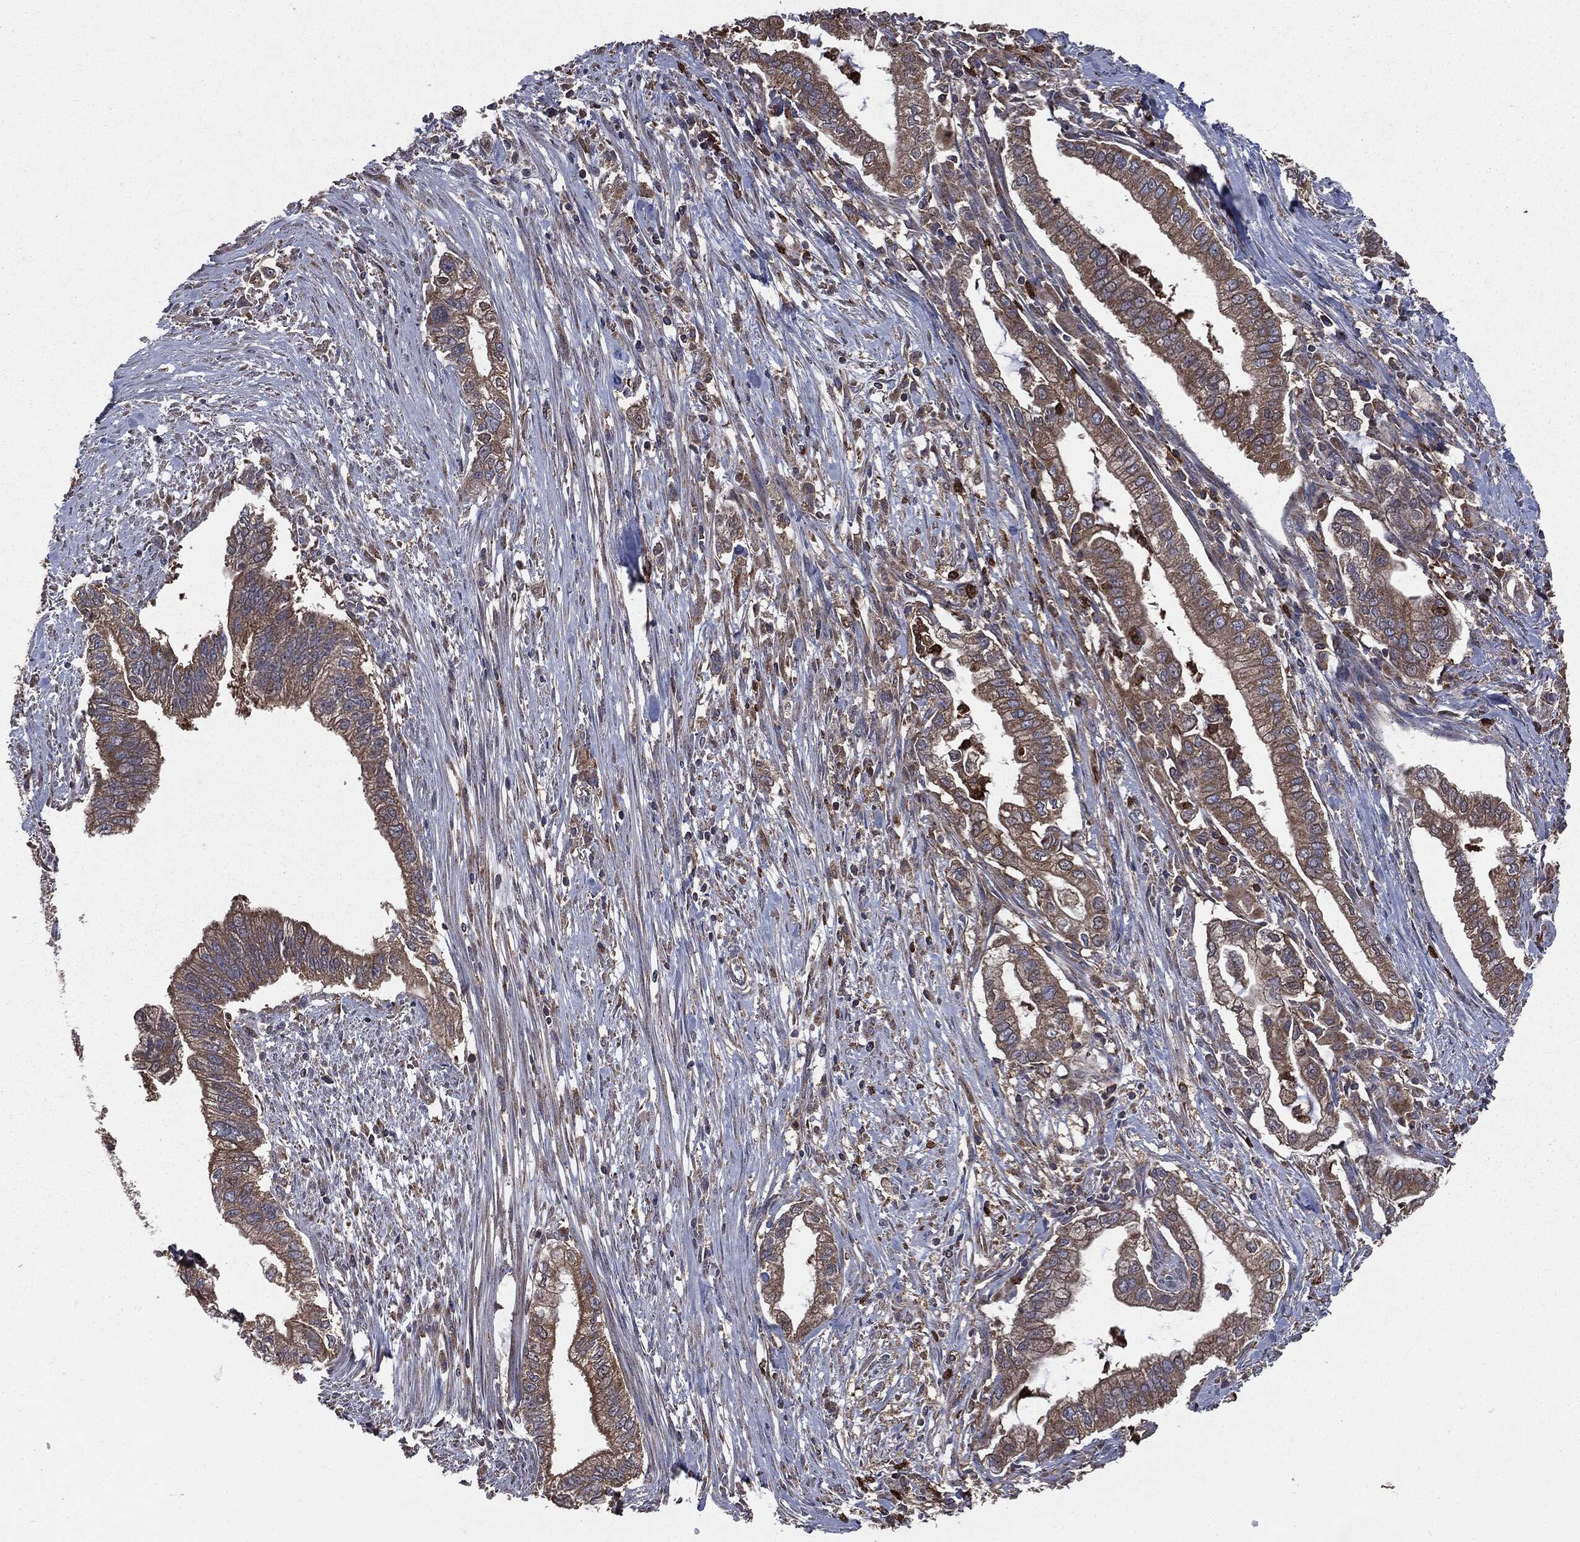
{"staining": {"intensity": "moderate", "quantity": ">75%", "location": "cytoplasmic/membranous"}, "tissue": "pancreatic cancer", "cell_type": "Tumor cells", "image_type": "cancer", "snomed": [{"axis": "morphology", "description": "Adenocarcinoma, NOS"}, {"axis": "topography", "description": "Pancreas"}], "caption": "Human pancreatic cancer stained for a protein (brown) demonstrates moderate cytoplasmic/membranous positive expression in about >75% of tumor cells.", "gene": "MAPK6", "patient": {"sex": "male", "age": 70}}